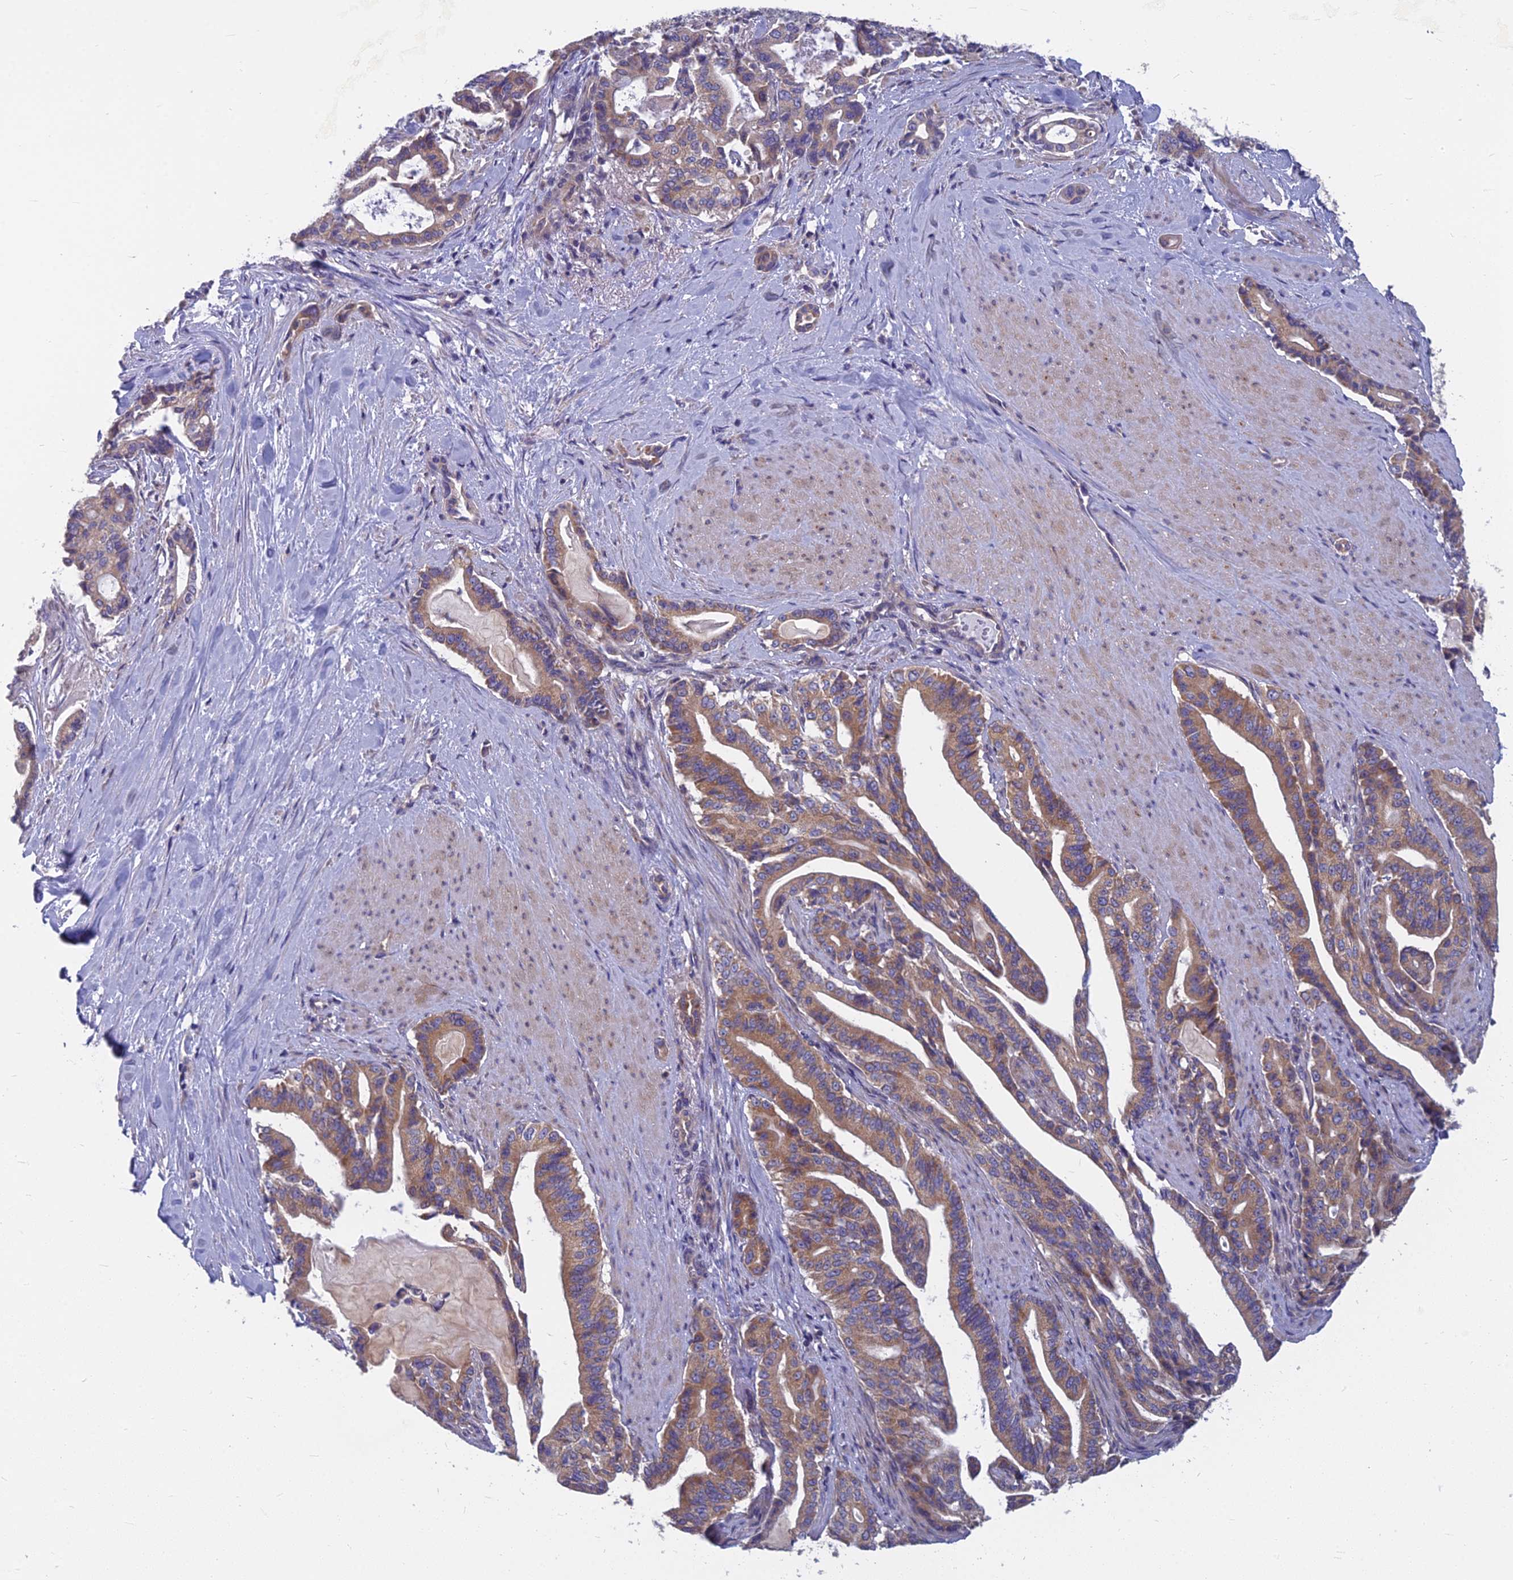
{"staining": {"intensity": "moderate", "quantity": ">75%", "location": "cytoplasmic/membranous"}, "tissue": "pancreatic cancer", "cell_type": "Tumor cells", "image_type": "cancer", "snomed": [{"axis": "morphology", "description": "Adenocarcinoma, NOS"}, {"axis": "topography", "description": "Pancreas"}], "caption": "Approximately >75% of tumor cells in human pancreatic adenocarcinoma show moderate cytoplasmic/membranous protein expression as visualized by brown immunohistochemical staining.", "gene": "COX20", "patient": {"sex": "male", "age": 63}}